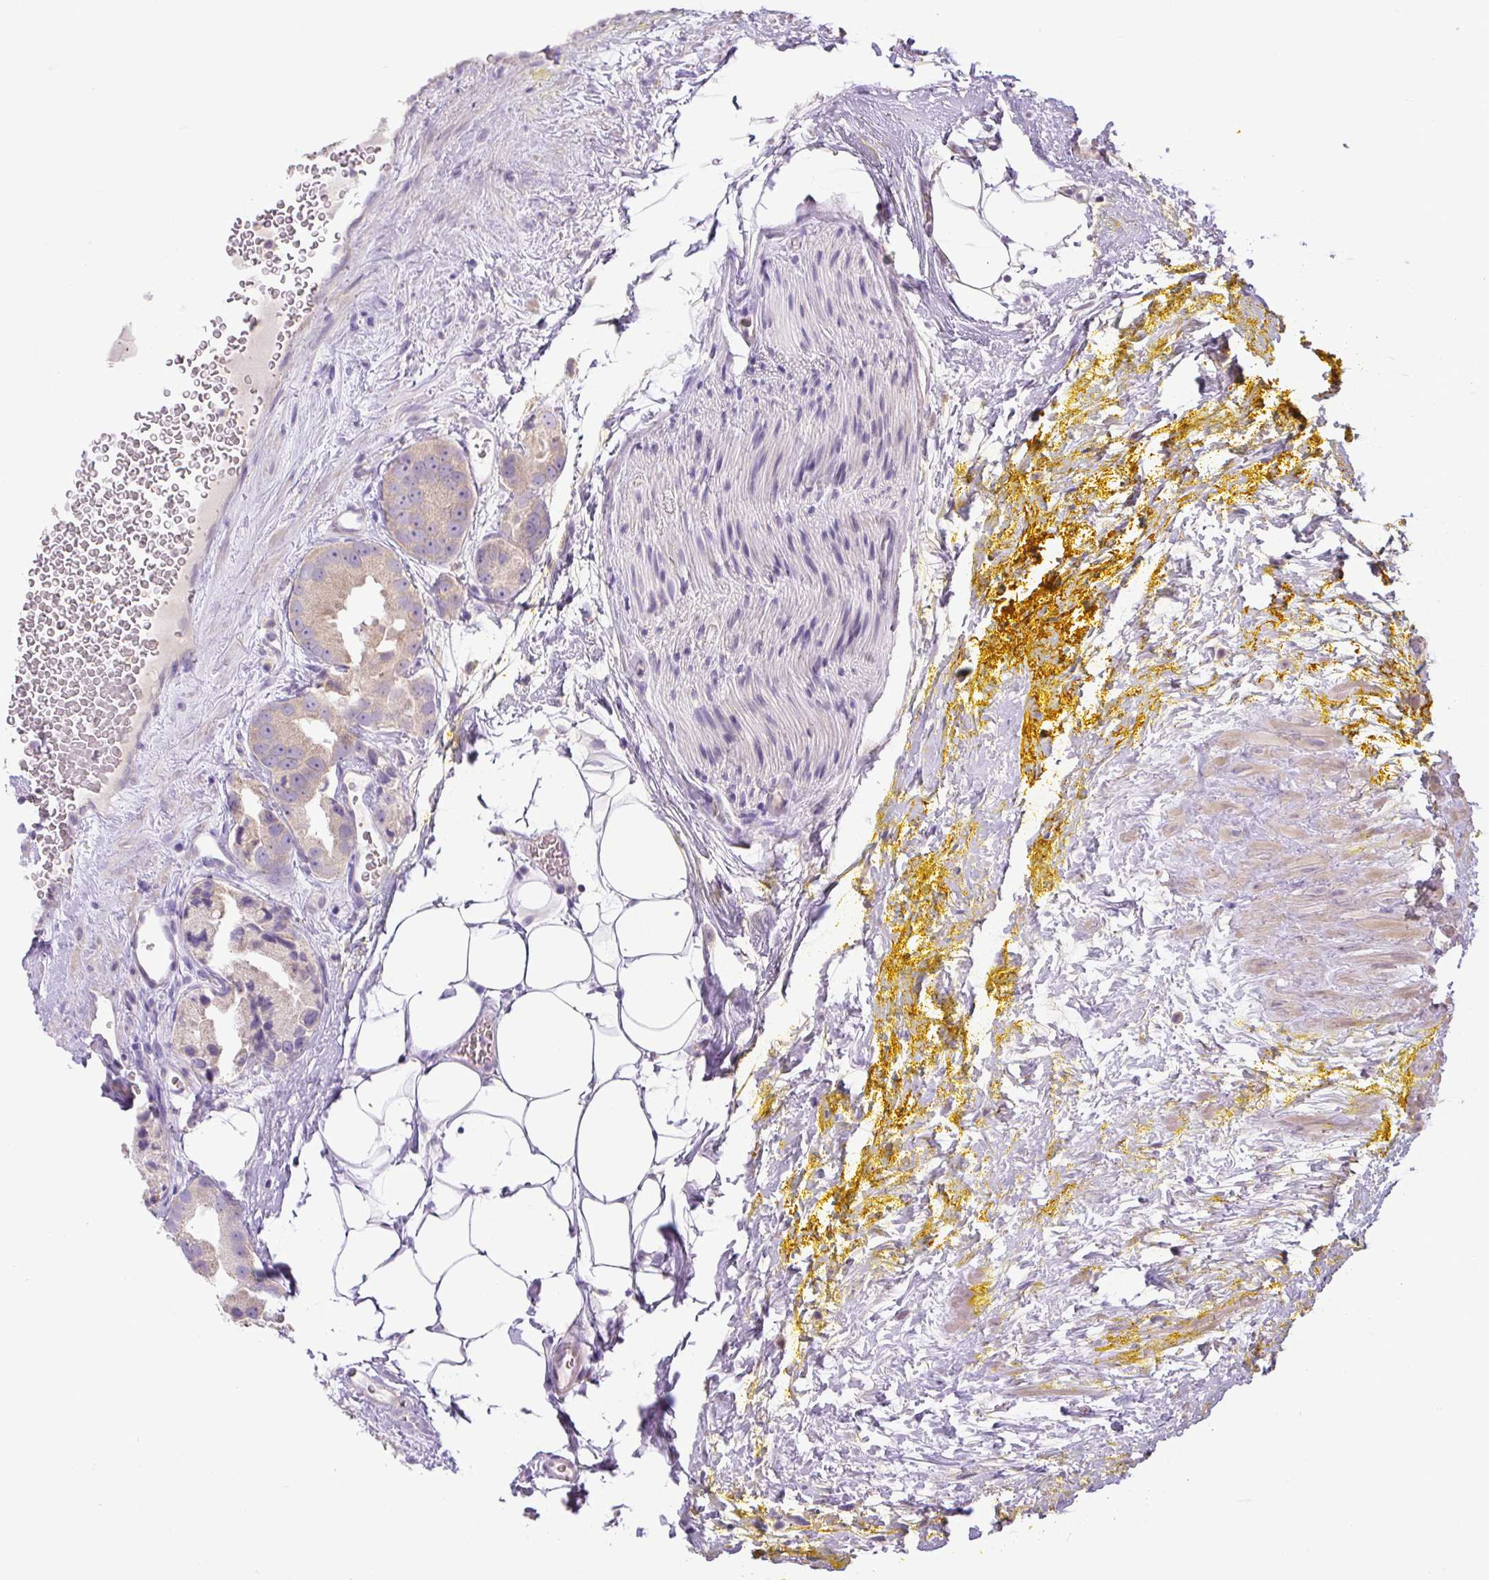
{"staining": {"intensity": "negative", "quantity": "none", "location": "none"}, "tissue": "prostate cancer", "cell_type": "Tumor cells", "image_type": "cancer", "snomed": [{"axis": "morphology", "description": "Adenocarcinoma, High grade"}, {"axis": "topography", "description": "Prostate"}], "caption": "High magnification brightfield microscopy of prostate cancer stained with DAB (3,3'-diaminobenzidine) (brown) and counterstained with hematoxylin (blue): tumor cells show no significant positivity.", "gene": "UBL3", "patient": {"sex": "male", "age": 63}}